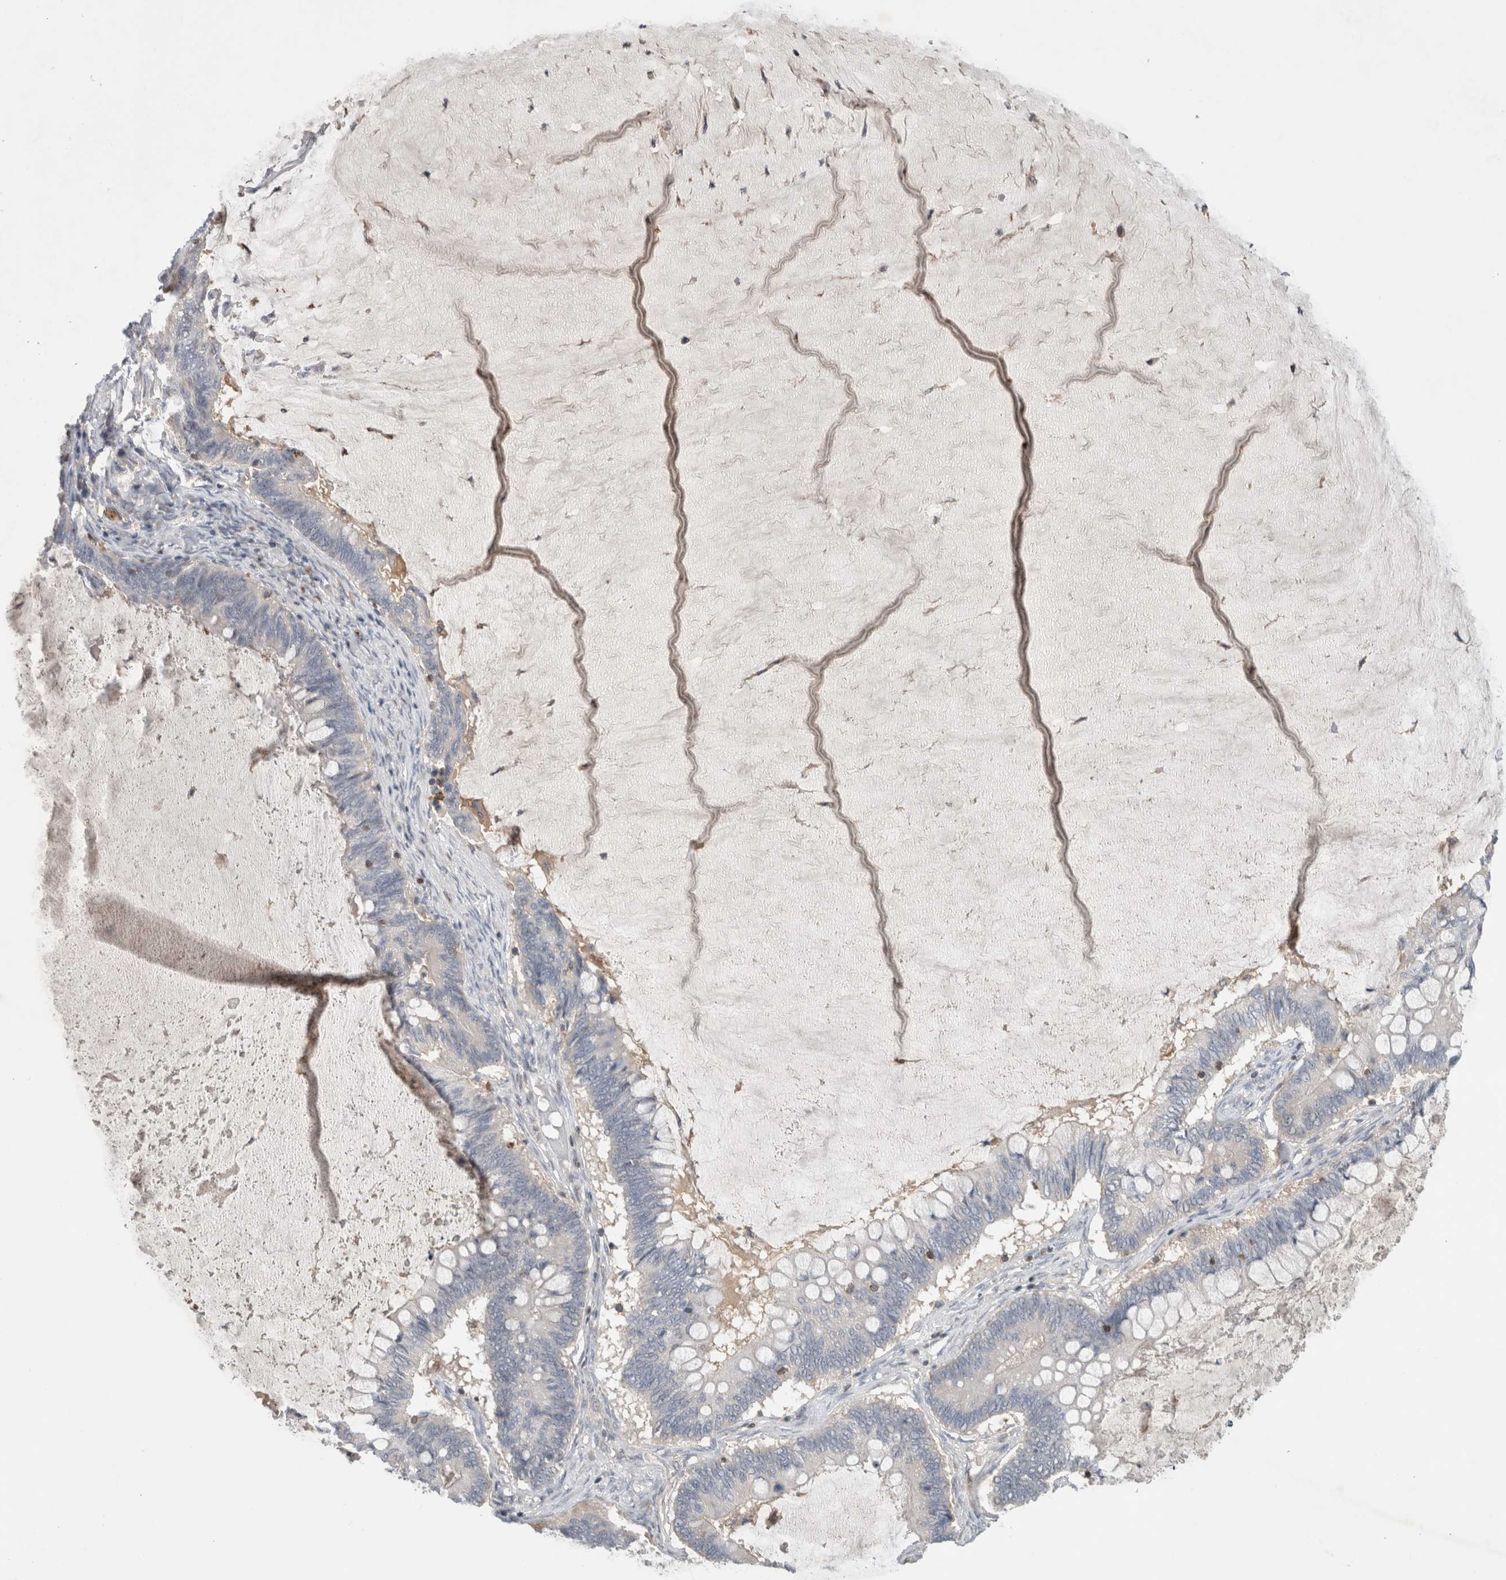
{"staining": {"intensity": "negative", "quantity": "none", "location": "none"}, "tissue": "ovarian cancer", "cell_type": "Tumor cells", "image_type": "cancer", "snomed": [{"axis": "morphology", "description": "Cystadenocarcinoma, mucinous, NOS"}, {"axis": "topography", "description": "Ovary"}], "caption": "Ovarian mucinous cystadenocarcinoma was stained to show a protein in brown. There is no significant staining in tumor cells.", "gene": "GFRA2", "patient": {"sex": "female", "age": 61}}